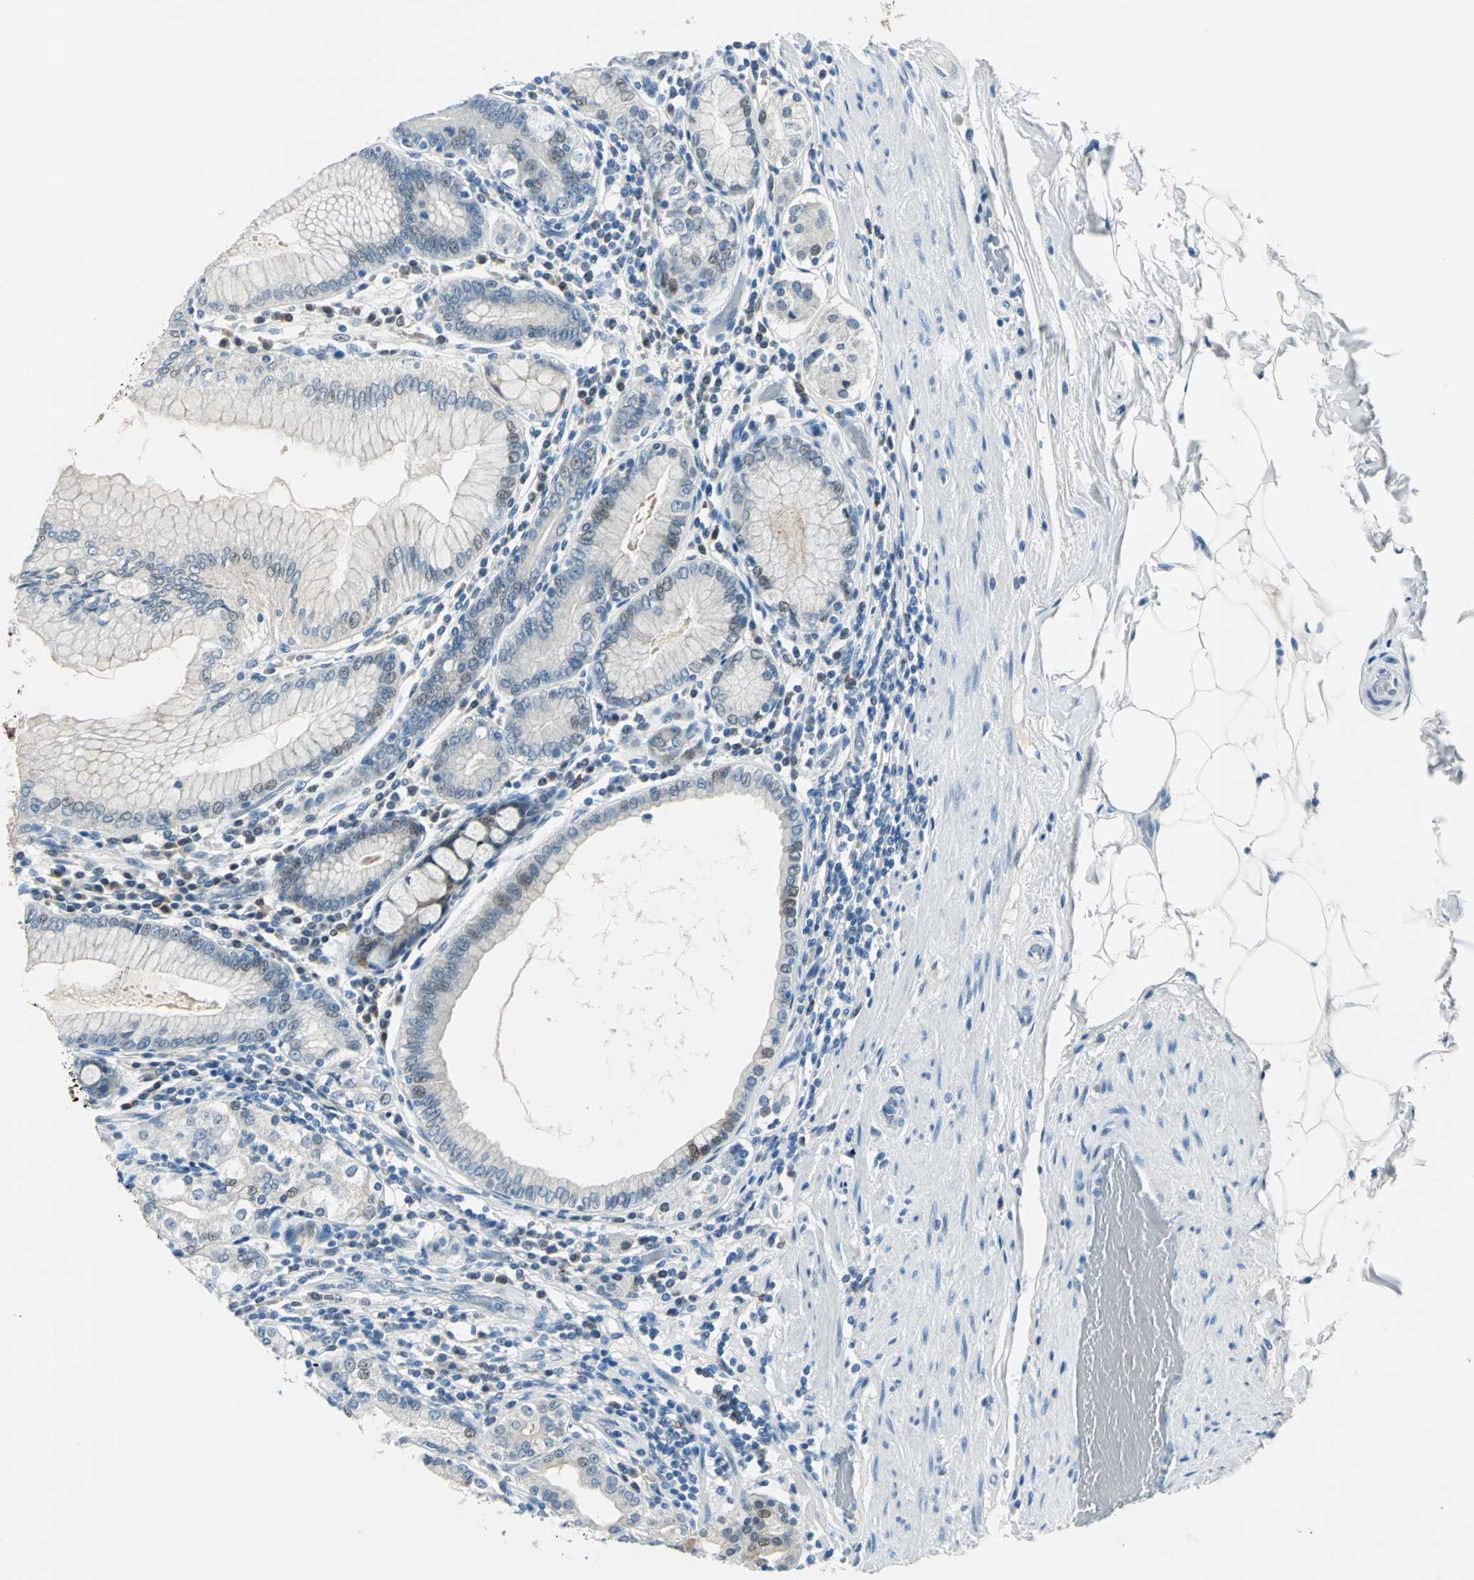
{"staining": {"intensity": "strong", "quantity": "<25%", "location": "cytoplasmic/membranous,nuclear"}, "tissue": "stomach", "cell_type": "Glandular cells", "image_type": "normal", "snomed": [{"axis": "morphology", "description": "Normal tissue, NOS"}, {"axis": "topography", "description": "Stomach, lower"}], "caption": "This micrograph reveals immunohistochemistry (IHC) staining of normal stomach, with medium strong cytoplasmic/membranous,nuclear positivity in approximately <25% of glandular cells.", "gene": "AKR1A1", "patient": {"sex": "female", "age": 76}}